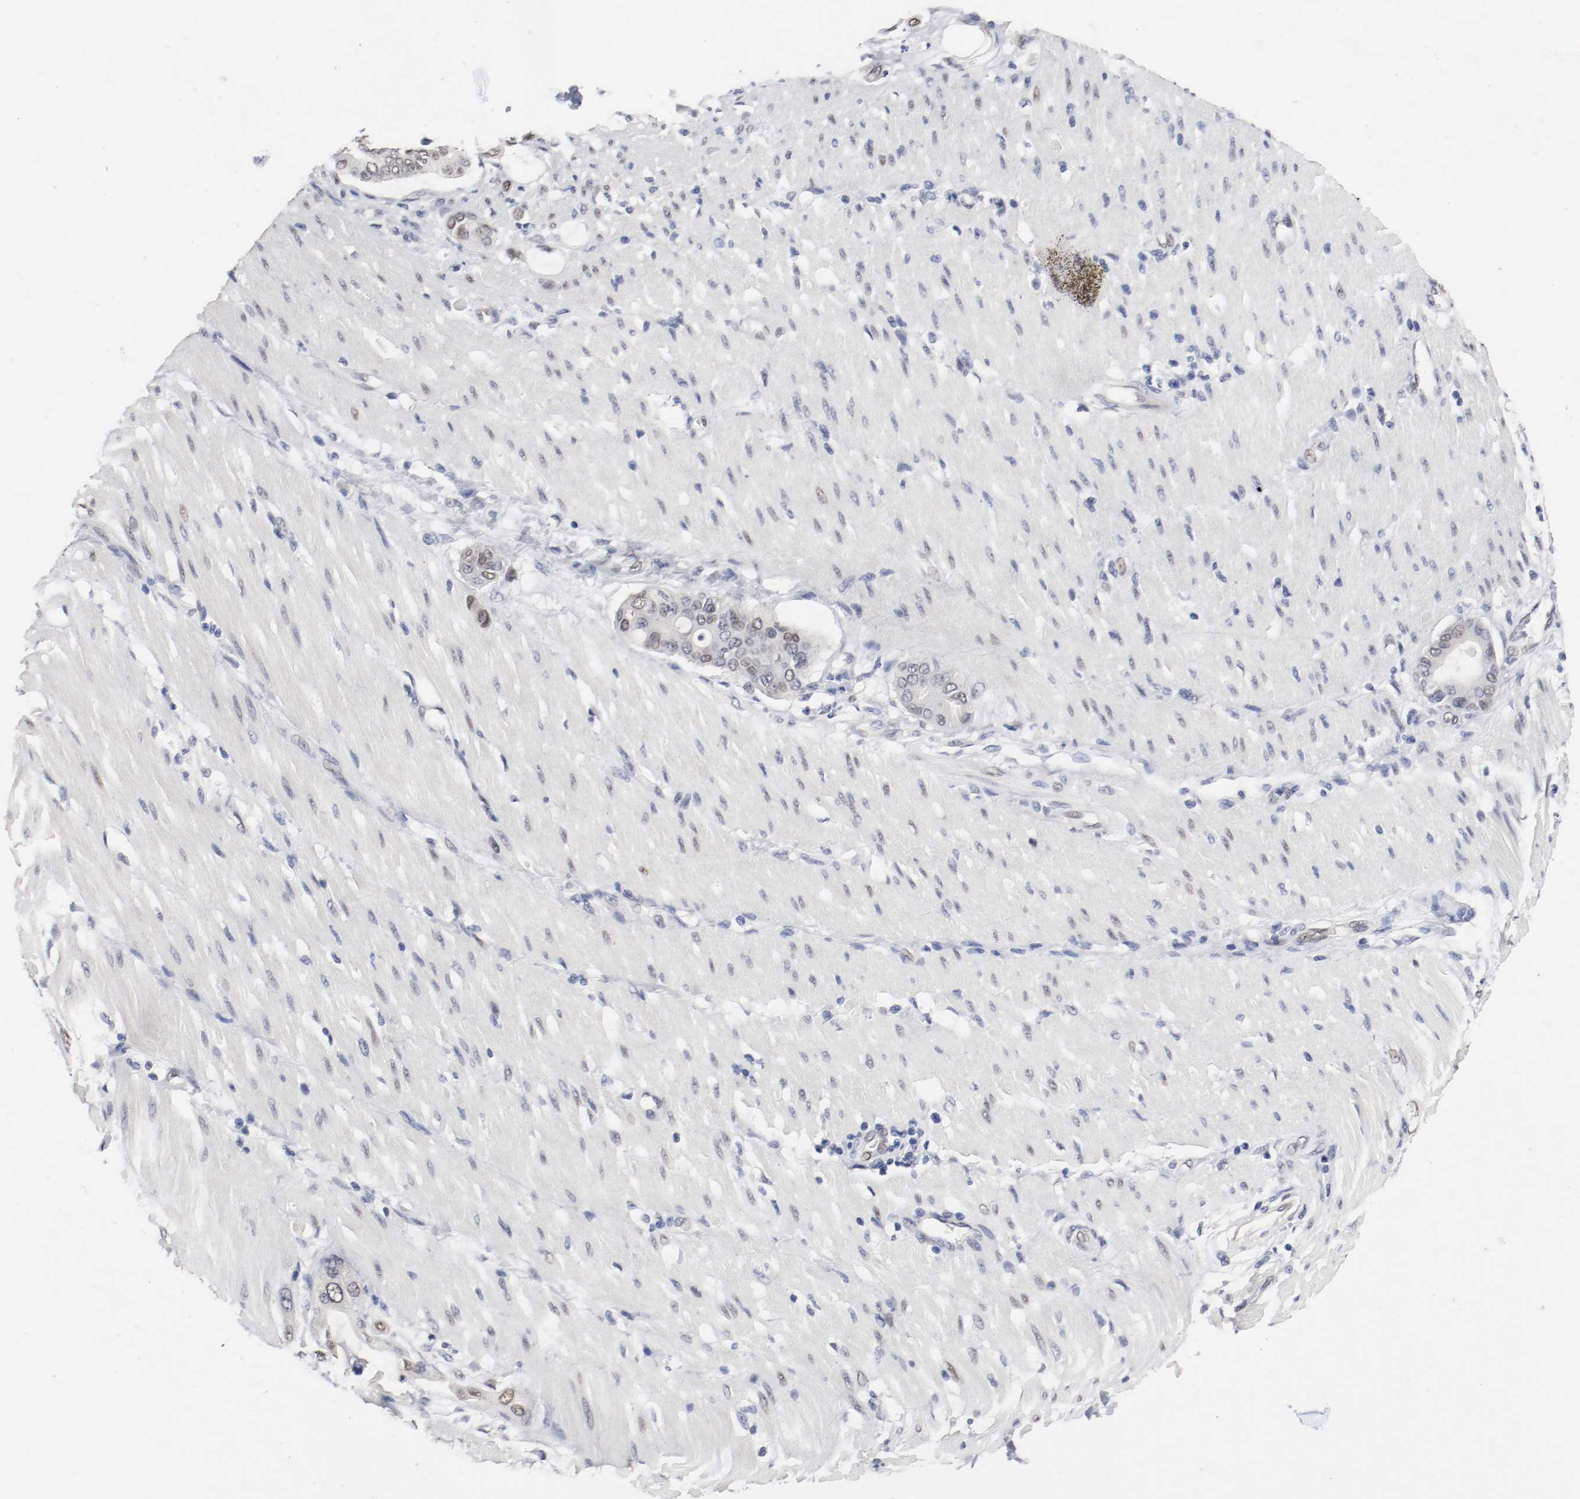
{"staining": {"intensity": "moderate", "quantity": "<25%", "location": "nuclear"}, "tissue": "pancreatic cancer", "cell_type": "Tumor cells", "image_type": "cancer", "snomed": [{"axis": "morphology", "description": "Adenocarcinoma, NOS"}, {"axis": "morphology", "description": "Adenocarcinoma, metastatic, NOS"}, {"axis": "topography", "description": "Lymph node"}, {"axis": "topography", "description": "Pancreas"}, {"axis": "topography", "description": "Duodenum"}], "caption": "Immunohistochemical staining of human pancreatic metastatic adenocarcinoma reveals low levels of moderate nuclear staining in approximately <25% of tumor cells.", "gene": "FOSL2", "patient": {"sex": "female", "age": 64}}